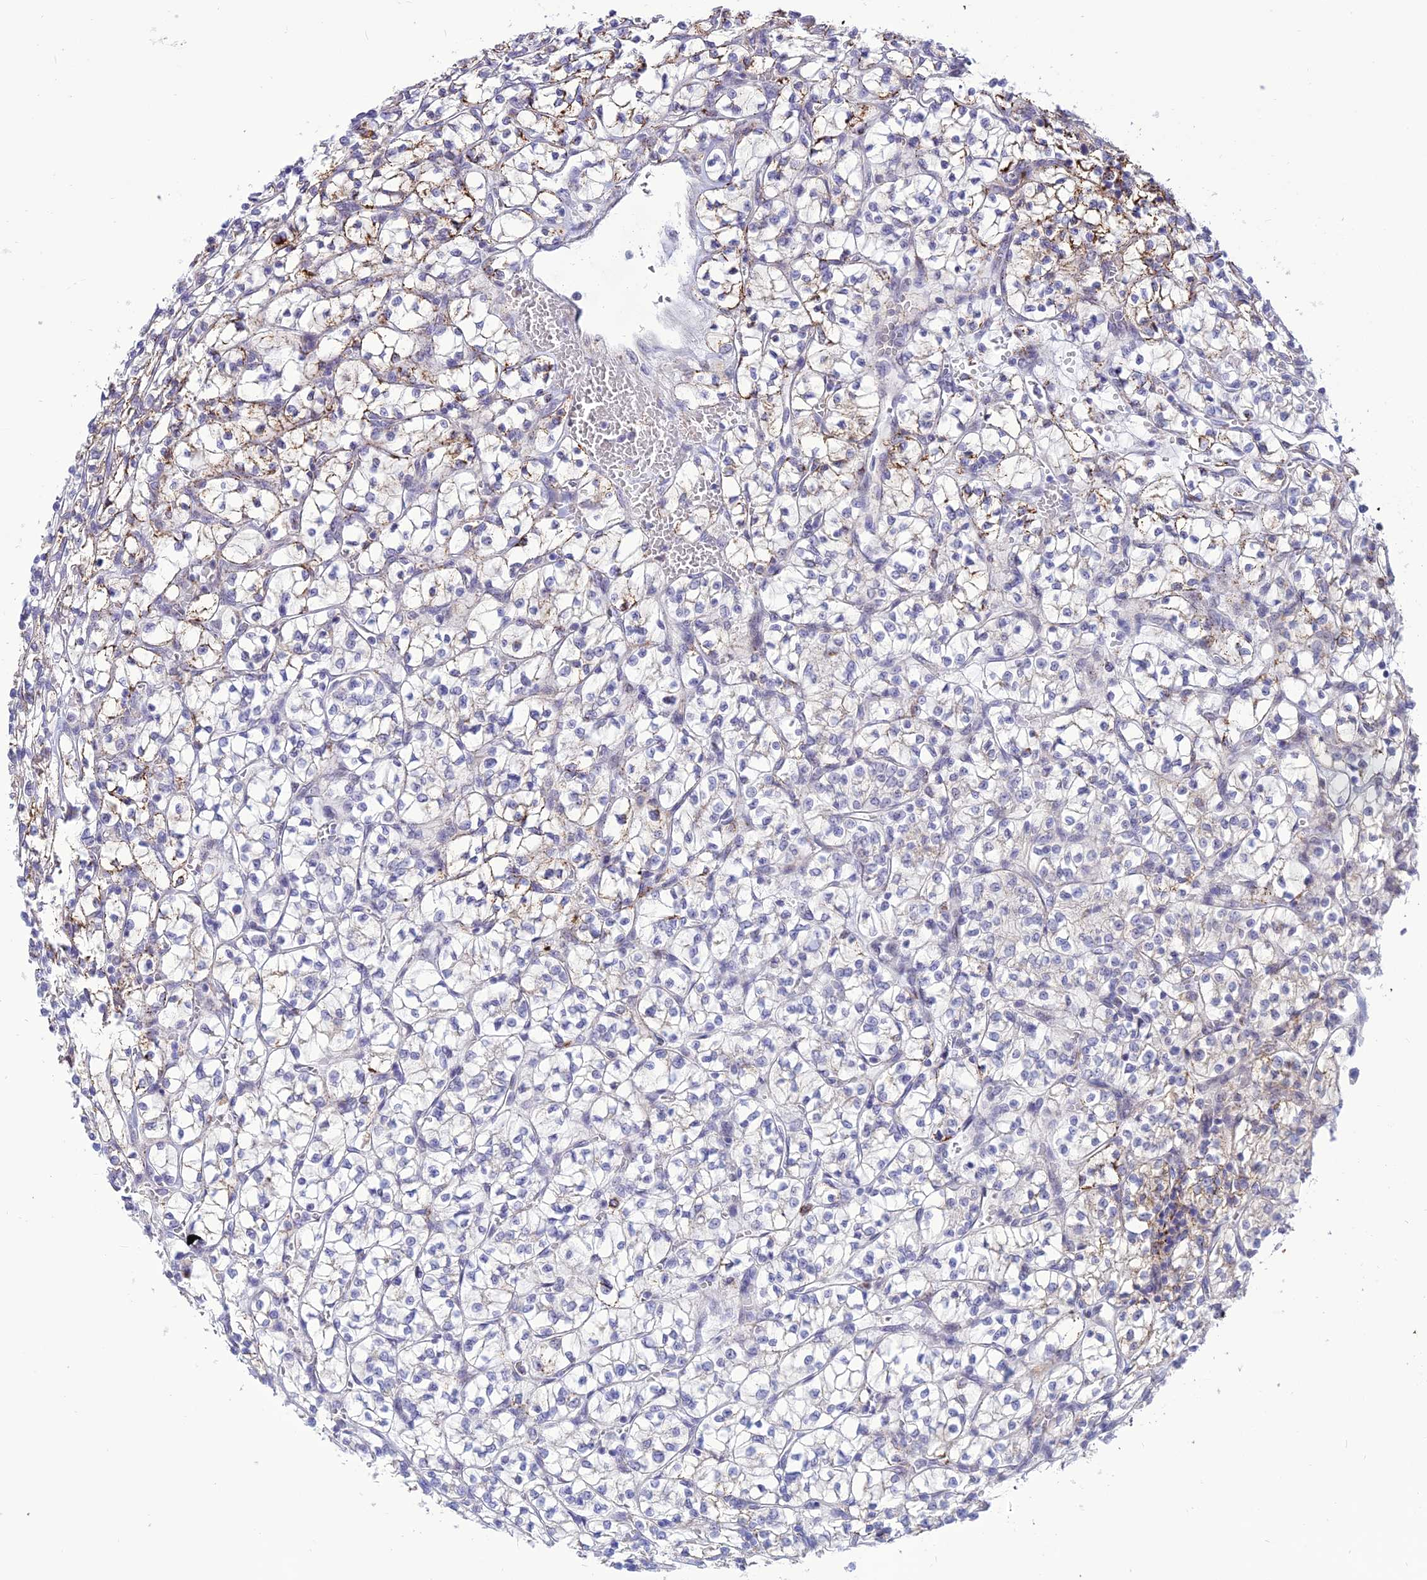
{"staining": {"intensity": "moderate", "quantity": "<25%", "location": "cytoplasmic/membranous"}, "tissue": "renal cancer", "cell_type": "Tumor cells", "image_type": "cancer", "snomed": [{"axis": "morphology", "description": "Adenocarcinoma, NOS"}, {"axis": "topography", "description": "Kidney"}], "caption": "This is an image of IHC staining of renal cancer, which shows moderate expression in the cytoplasmic/membranous of tumor cells.", "gene": "C6orf163", "patient": {"sex": "female", "age": 64}}